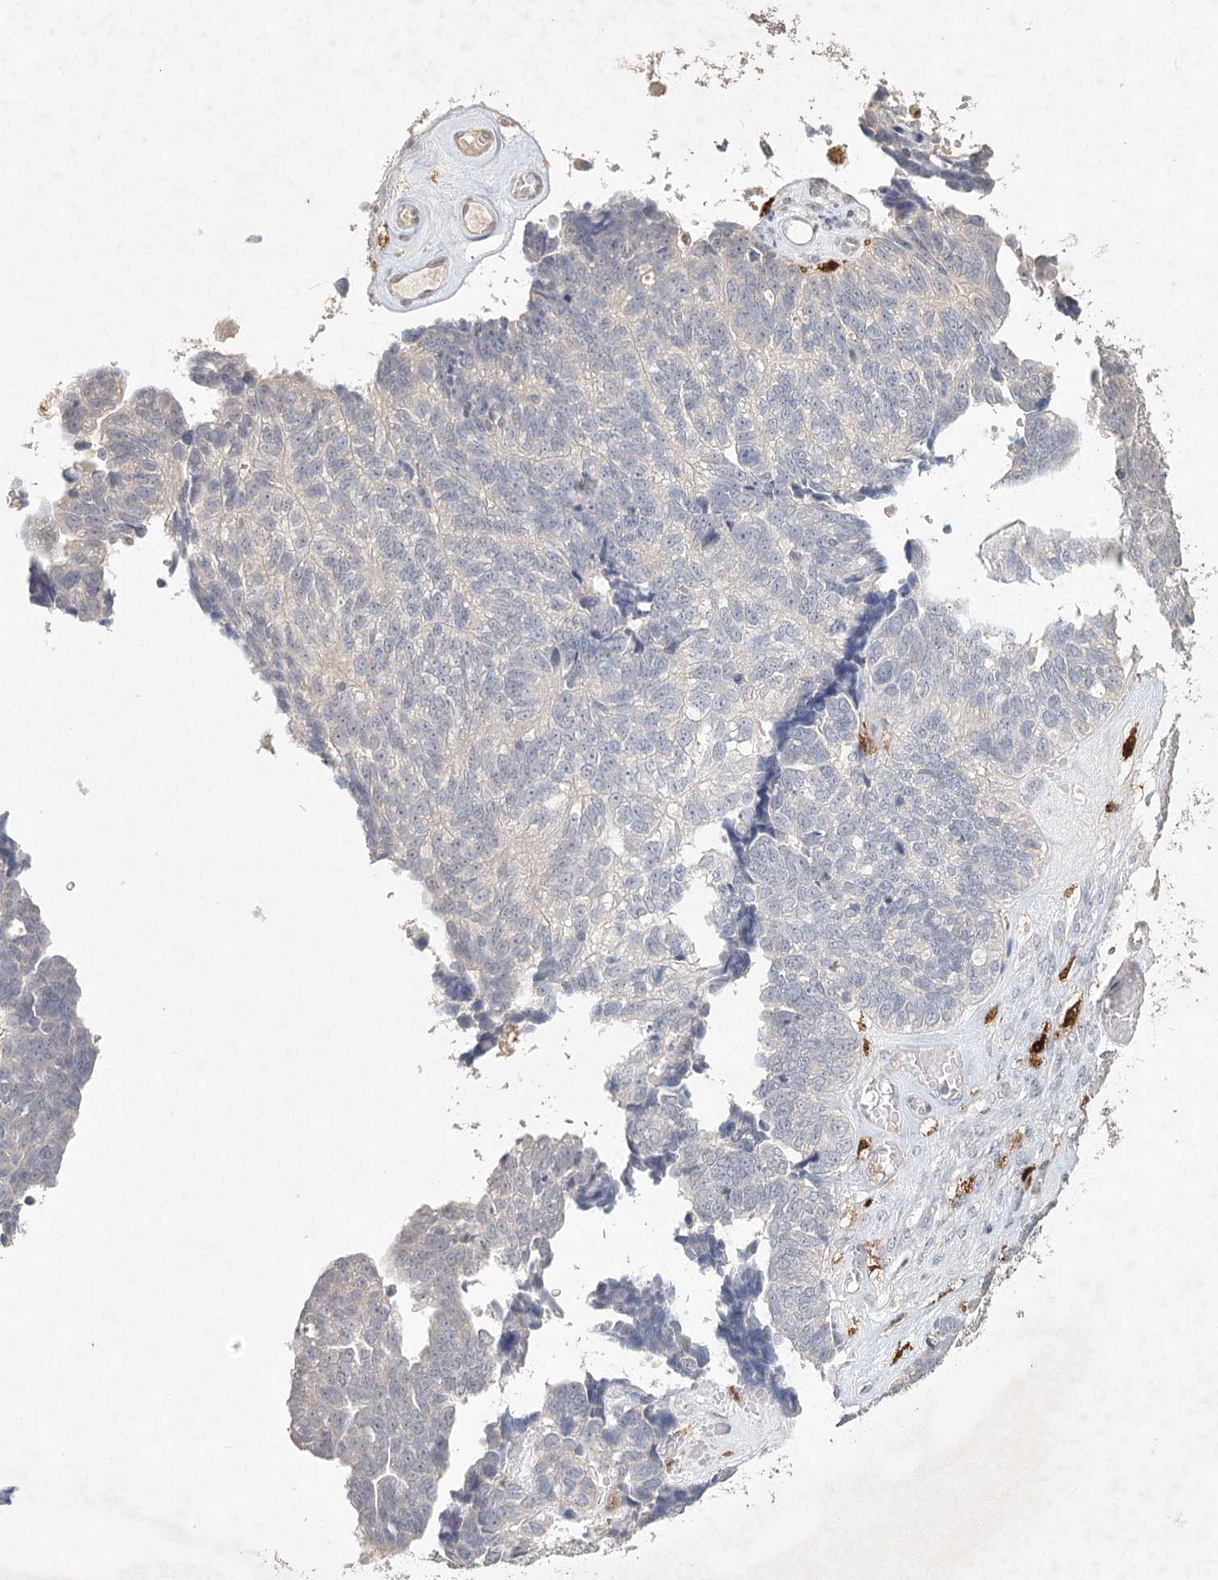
{"staining": {"intensity": "negative", "quantity": "none", "location": "none"}, "tissue": "ovarian cancer", "cell_type": "Tumor cells", "image_type": "cancer", "snomed": [{"axis": "morphology", "description": "Cystadenocarcinoma, serous, NOS"}, {"axis": "topography", "description": "Ovary"}], "caption": "A photomicrograph of human ovarian cancer (serous cystadenocarcinoma) is negative for staining in tumor cells. (Stains: DAB (3,3'-diaminobenzidine) immunohistochemistry with hematoxylin counter stain, Microscopy: brightfield microscopy at high magnification).", "gene": "ARSI", "patient": {"sex": "female", "age": 79}}